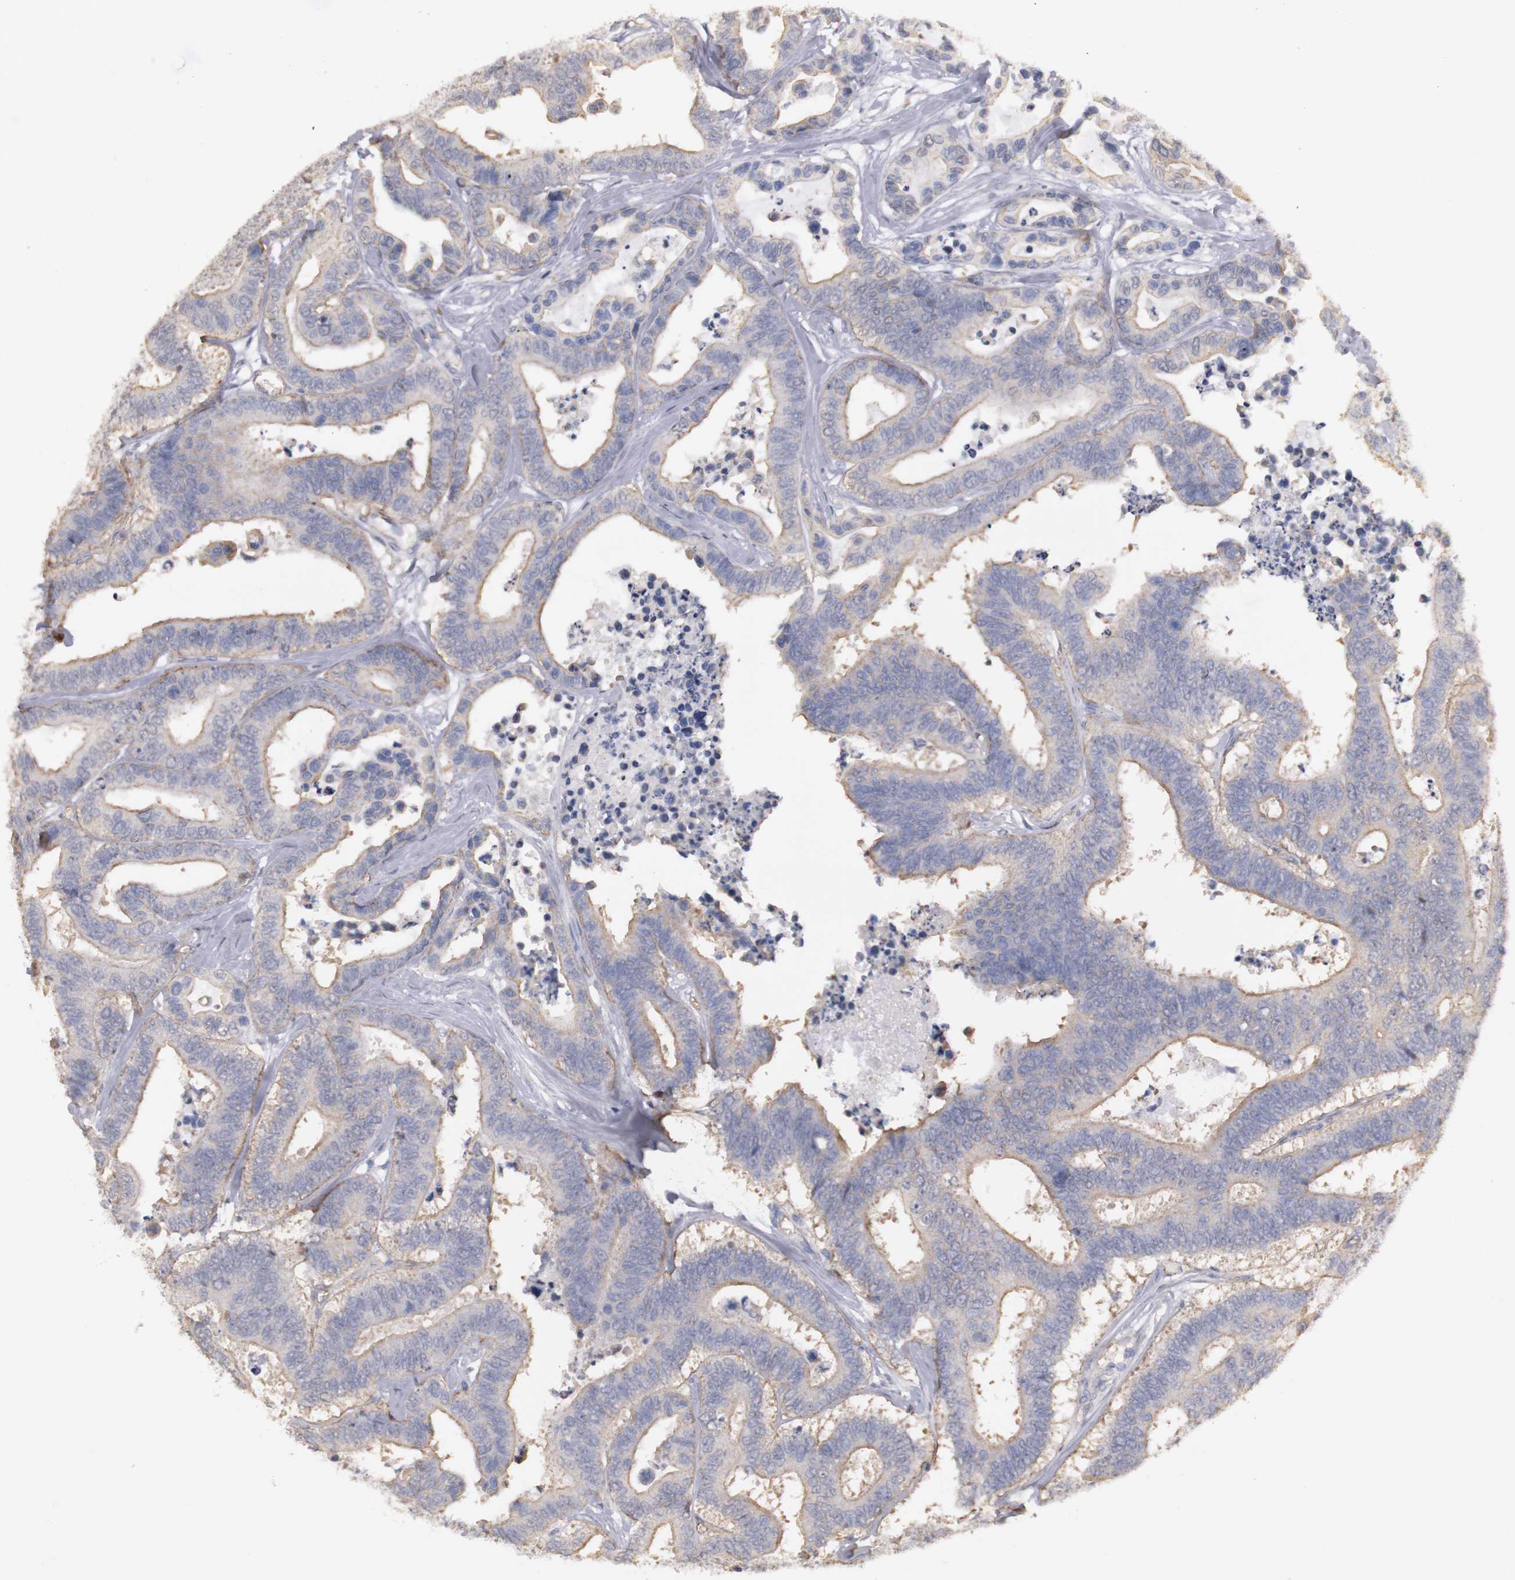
{"staining": {"intensity": "strong", "quantity": ">75%", "location": "cytoplasmic/membranous,nuclear"}, "tissue": "colorectal cancer", "cell_type": "Tumor cells", "image_type": "cancer", "snomed": [{"axis": "morphology", "description": "Adenocarcinoma, NOS"}, {"axis": "topography", "description": "Colon"}], "caption": "Approximately >75% of tumor cells in colorectal cancer demonstrate strong cytoplasmic/membranous and nuclear protein expression as visualized by brown immunohistochemical staining.", "gene": "PLEKHA1", "patient": {"sex": "male", "age": 82}}